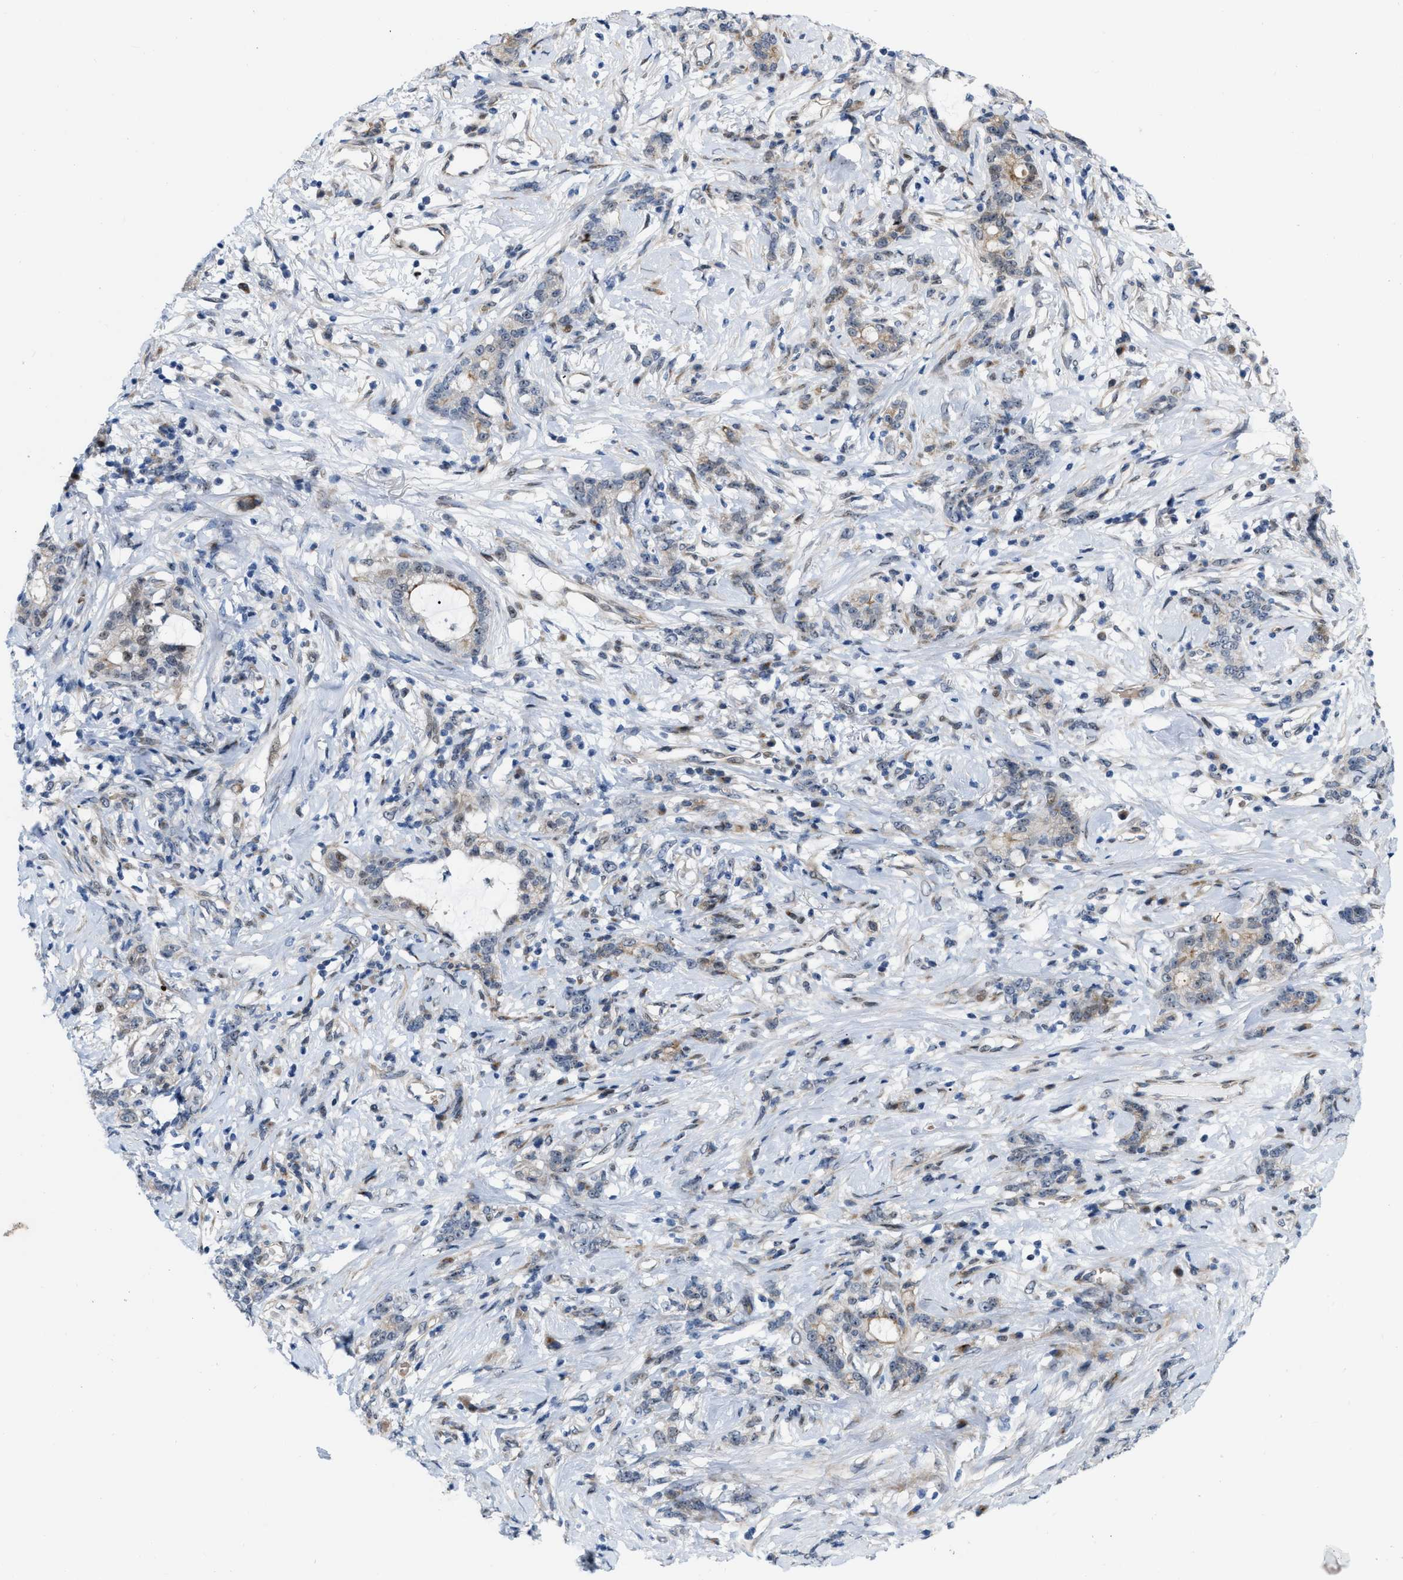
{"staining": {"intensity": "weak", "quantity": "25%-75%", "location": "cytoplasmic/membranous,nuclear"}, "tissue": "stomach cancer", "cell_type": "Tumor cells", "image_type": "cancer", "snomed": [{"axis": "morphology", "description": "Adenocarcinoma, NOS"}, {"axis": "topography", "description": "Stomach, lower"}], "caption": "Immunohistochemical staining of human stomach cancer shows weak cytoplasmic/membranous and nuclear protein positivity in about 25%-75% of tumor cells.", "gene": "POLR1F", "patient": {"sex": "male", "age": 88}}